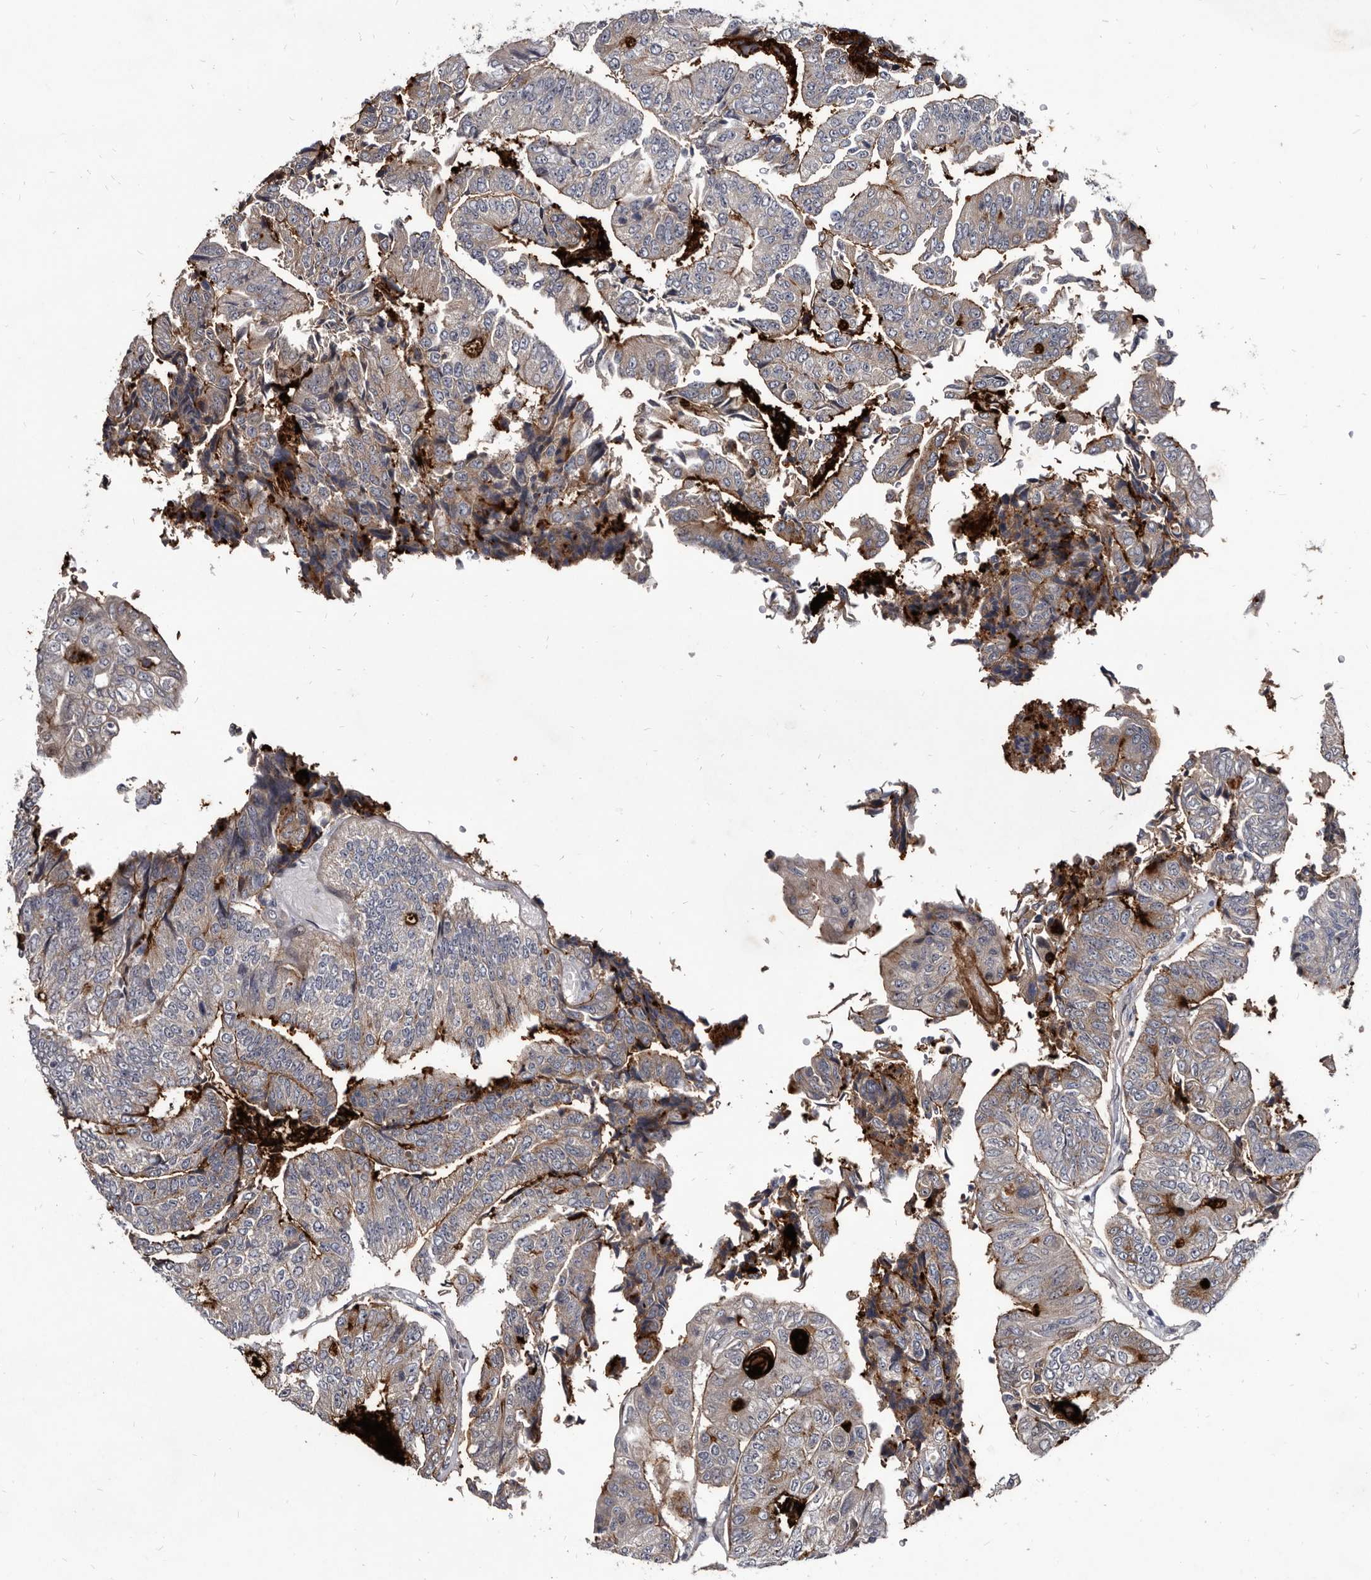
{"staining": {"intensity": "strong", "quantity": "<25%", "location": "cytoplasmic/membranous"}, "tissue": "colorectal cancer", "cell_type": "Tumor cells", "image_type": "cancer", "snomed": [{"axis": "morphology", "description": "Adenocarcinoma, NOS"}, {"axis": "topography", "description": "Colon"}], "caption": "Colorectal adenocarcinoma stained with immunohistochemistry exhibits strong cytoplasmic/membranous expression in about <25% of tumor cells. Using DAB (brown) and hematoxylin (blue) stains, captured at high magnification using brightfield microscopy.", "gene": "PROM1", "patient": {"sex": "female", "age": 67}}